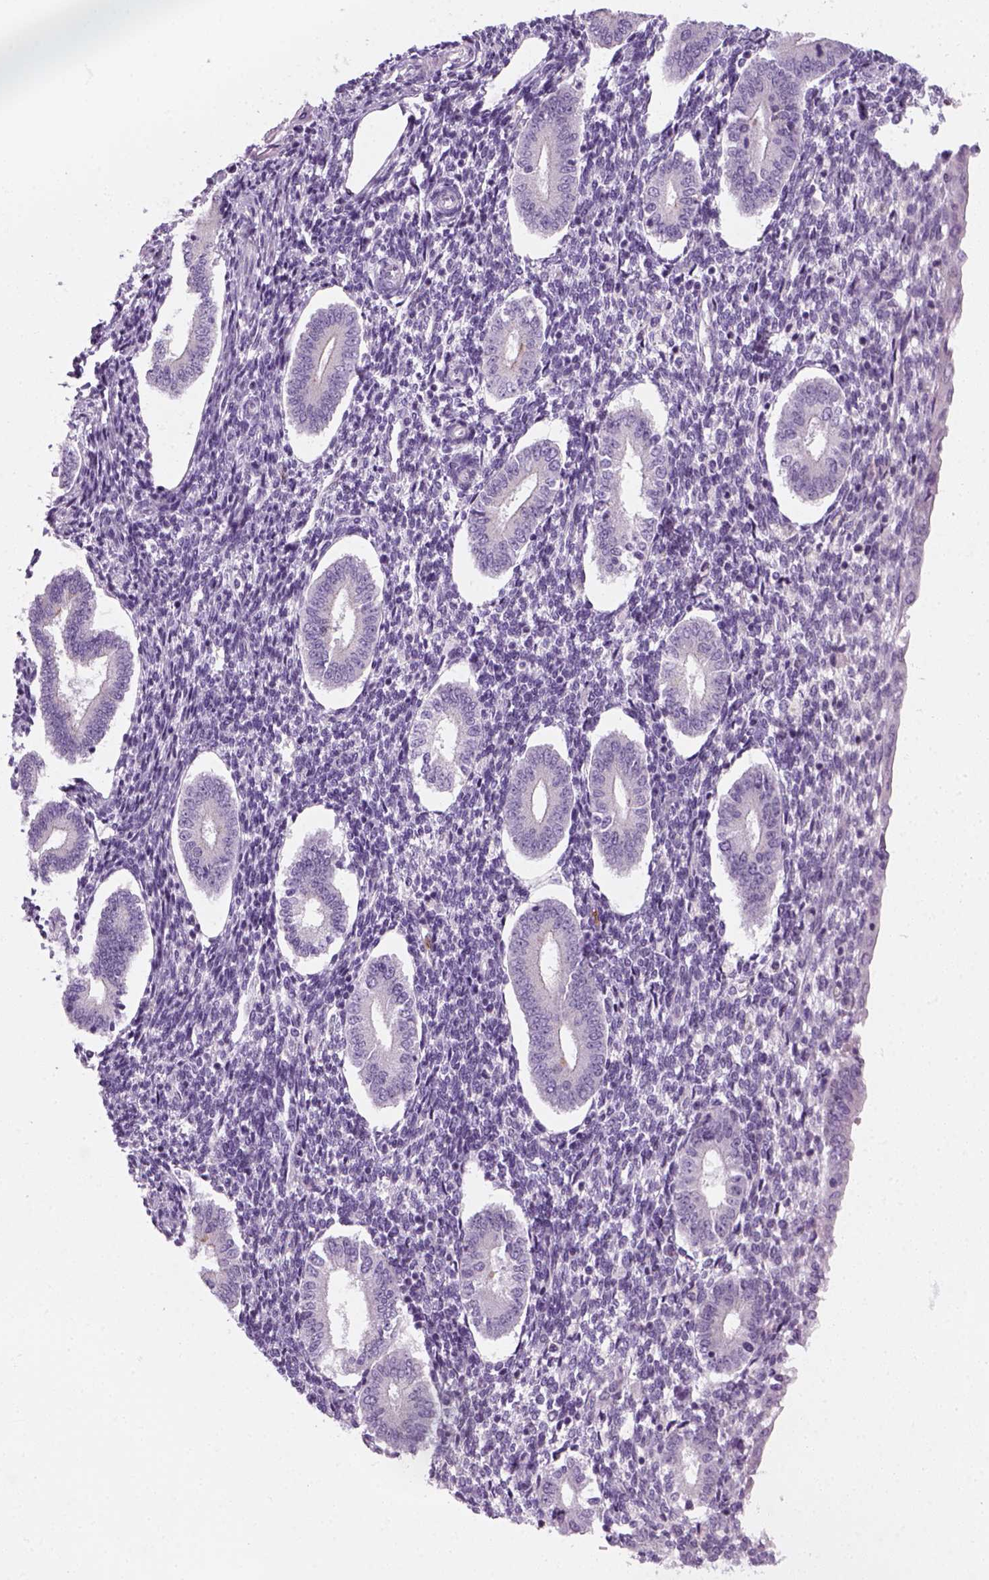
{"staining": {"intensity": "negative", "quantity": "none", "location": "none"}, "tissue": "endometrium", "cell_type": "Cells in endometrial stroma", "image_type": "normal", "snomed": [{"axis": "morphology", "description": "Normal tissue, NOS"}, {"axis": "topography", "description": "Endometrium"}], "caption": "The histopathology image shows no staining of cells in endometrial stroma in benign endometrium.", "gene": "IL4", "patient": {"sex": "female", "age": 40}}